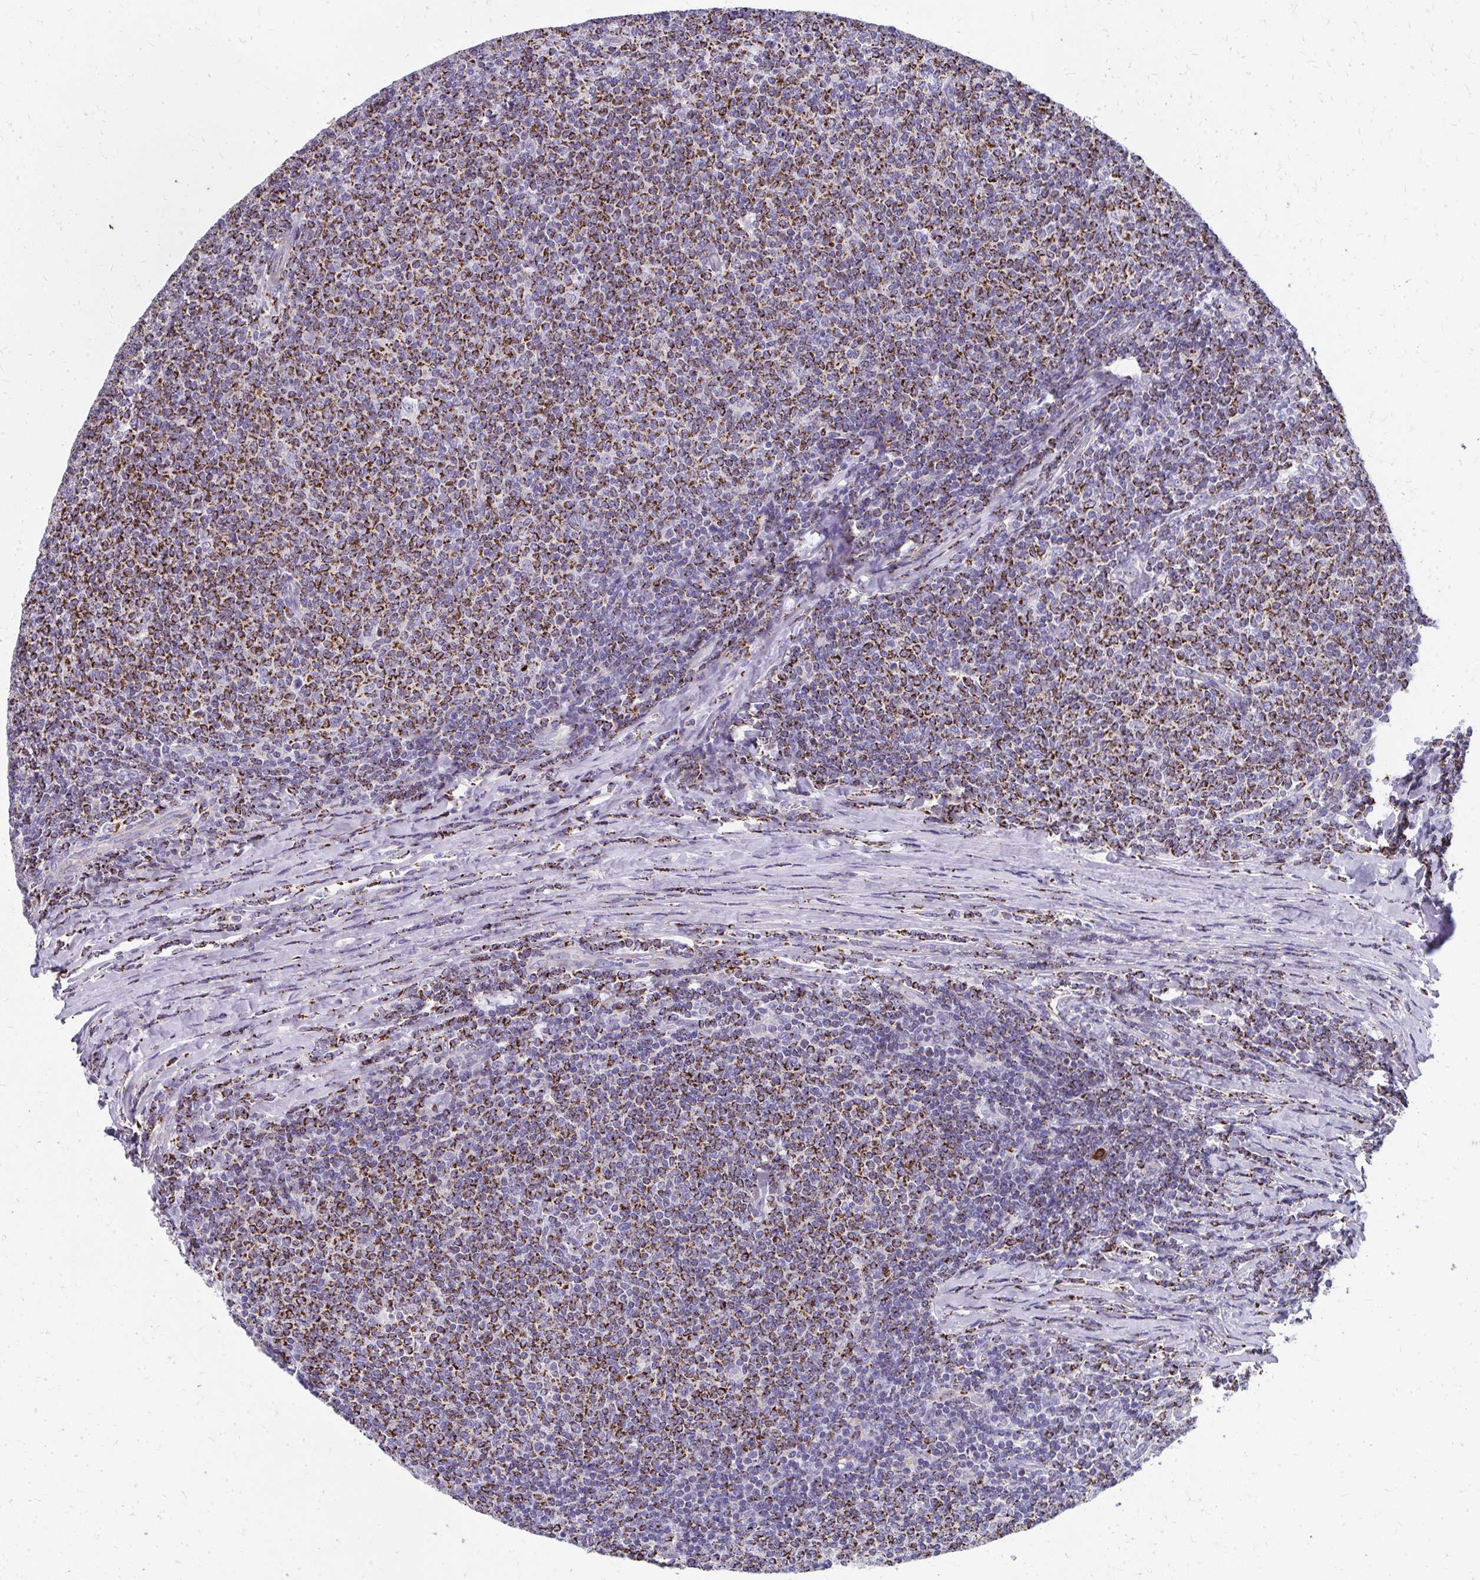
{"staining": {"intensity": "strong", "quantity": "25%-75%", "location": "cytoplasmic/membranous"}, "tissue": "lymphoma", "cell_type": "Tumor cells", "image_type": "cancer", "snomed": [{"axis": "morphology", "description": "Malignant lymphoma, non-Hodgkin's type, Low grade"}, {"axis": "topography", "description": "Lymph node"}], "caption": "Protein staining of lymphoma tissue exhibits strong cytoplasmic/membranous positivity in about 25%-75% of tumor cells. (Stains: DAB (3,3'-diaminobenzidine) in brown, nuclei in blue, Microscopy: brightfield microscopy at high magnification).", "gene": "IL37", "patient": {"sex": "male", "age": 52}}